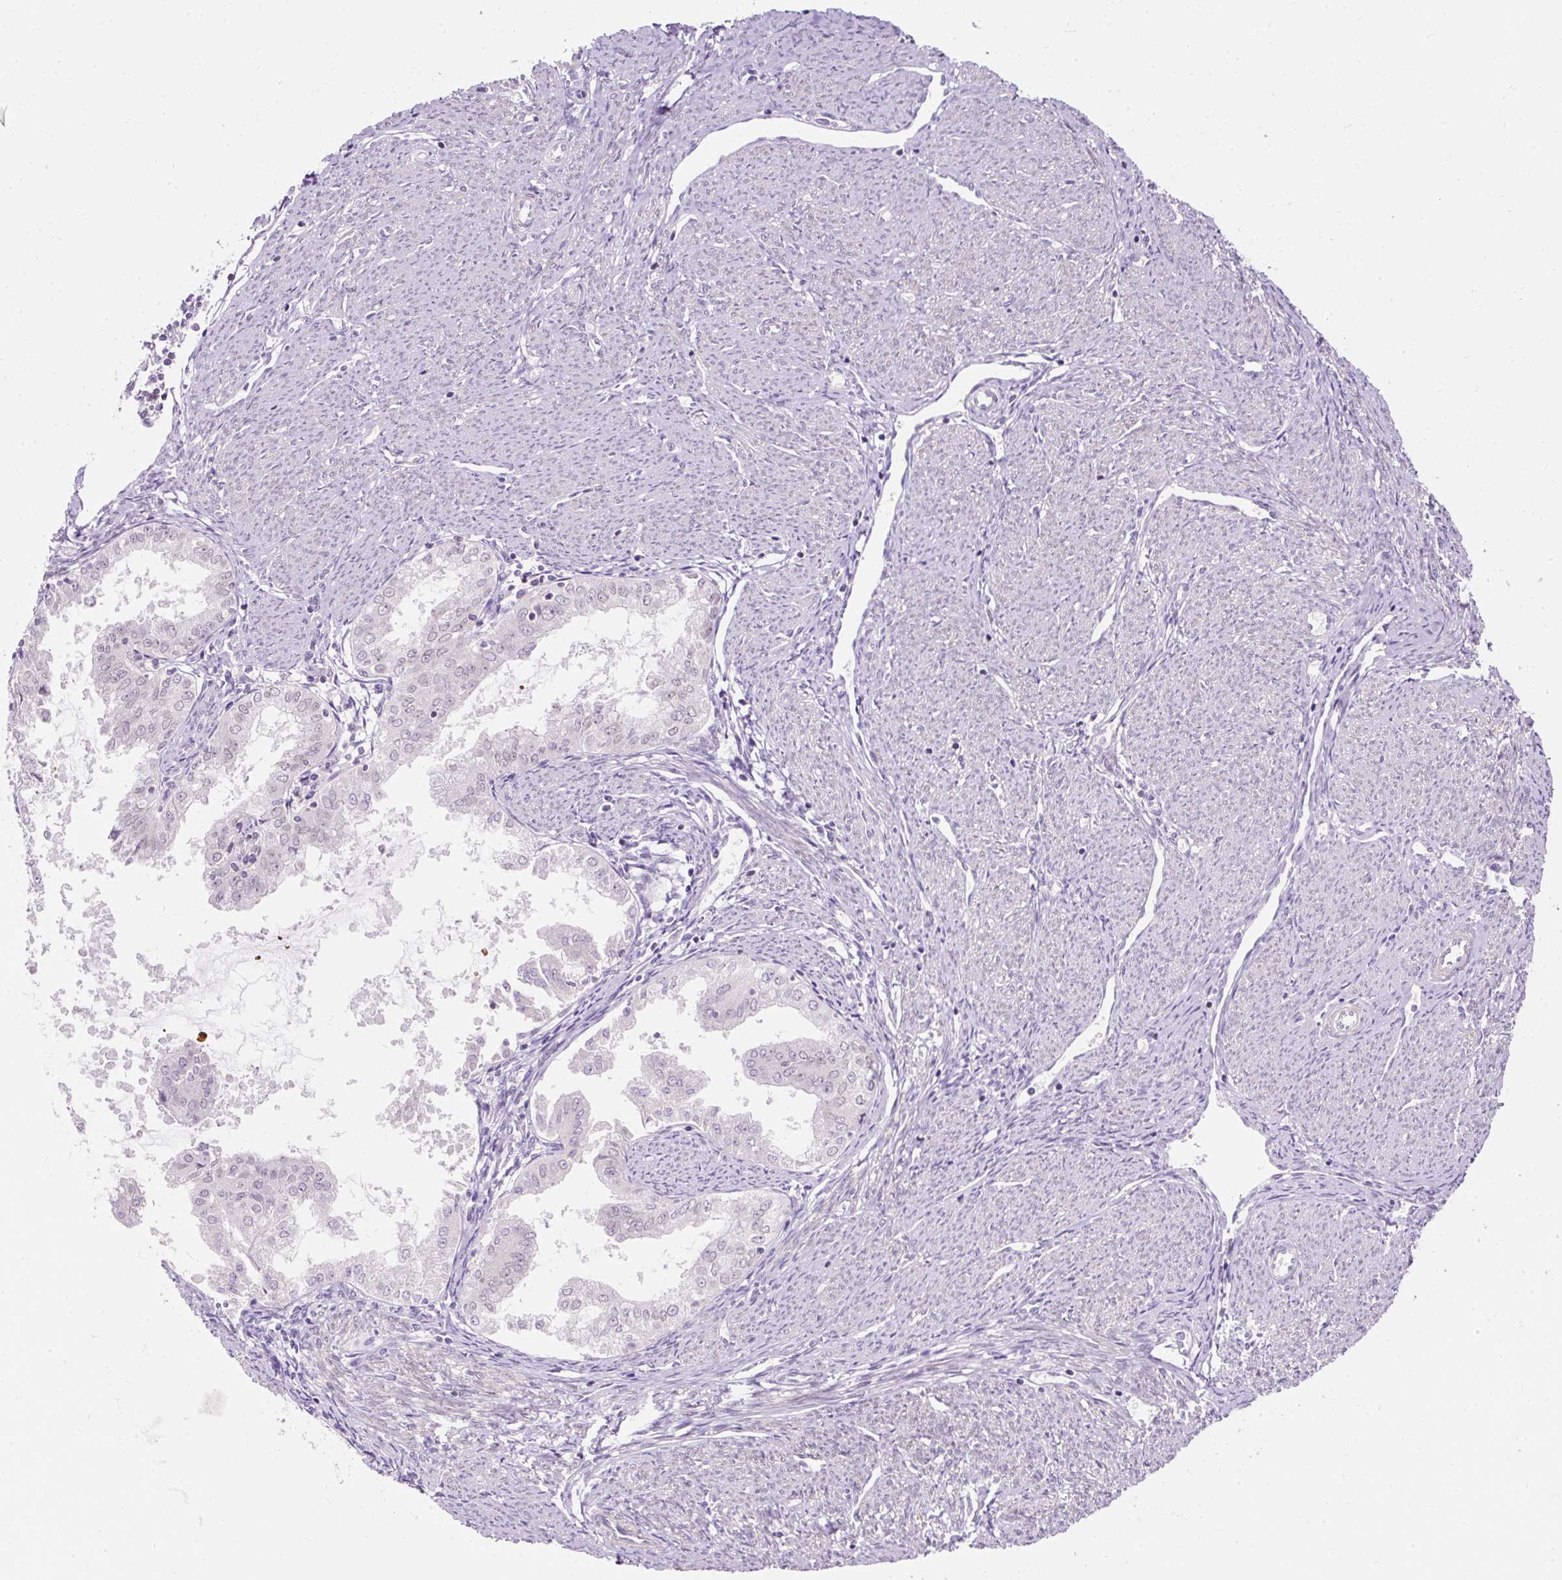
{"staining": {"intensity": "negative", "quantity": "none", "location": "none"}, "tissue": "endometrial cancer", "cell_type": "Tumor cells", "image_type": "cancer", "snomed": [{"axis": "morphology", "description": "Adenocarcinoma, NOS"}, {"axis": "topography", "description": "Endometrium"}], "caption": "This is an immunohistochemistry micrograph of endometrial adenocarcinoma. There is no expression in tumor cells.", "gene": "ZNF610", "patient": {"sex": "female", "age": 70}}